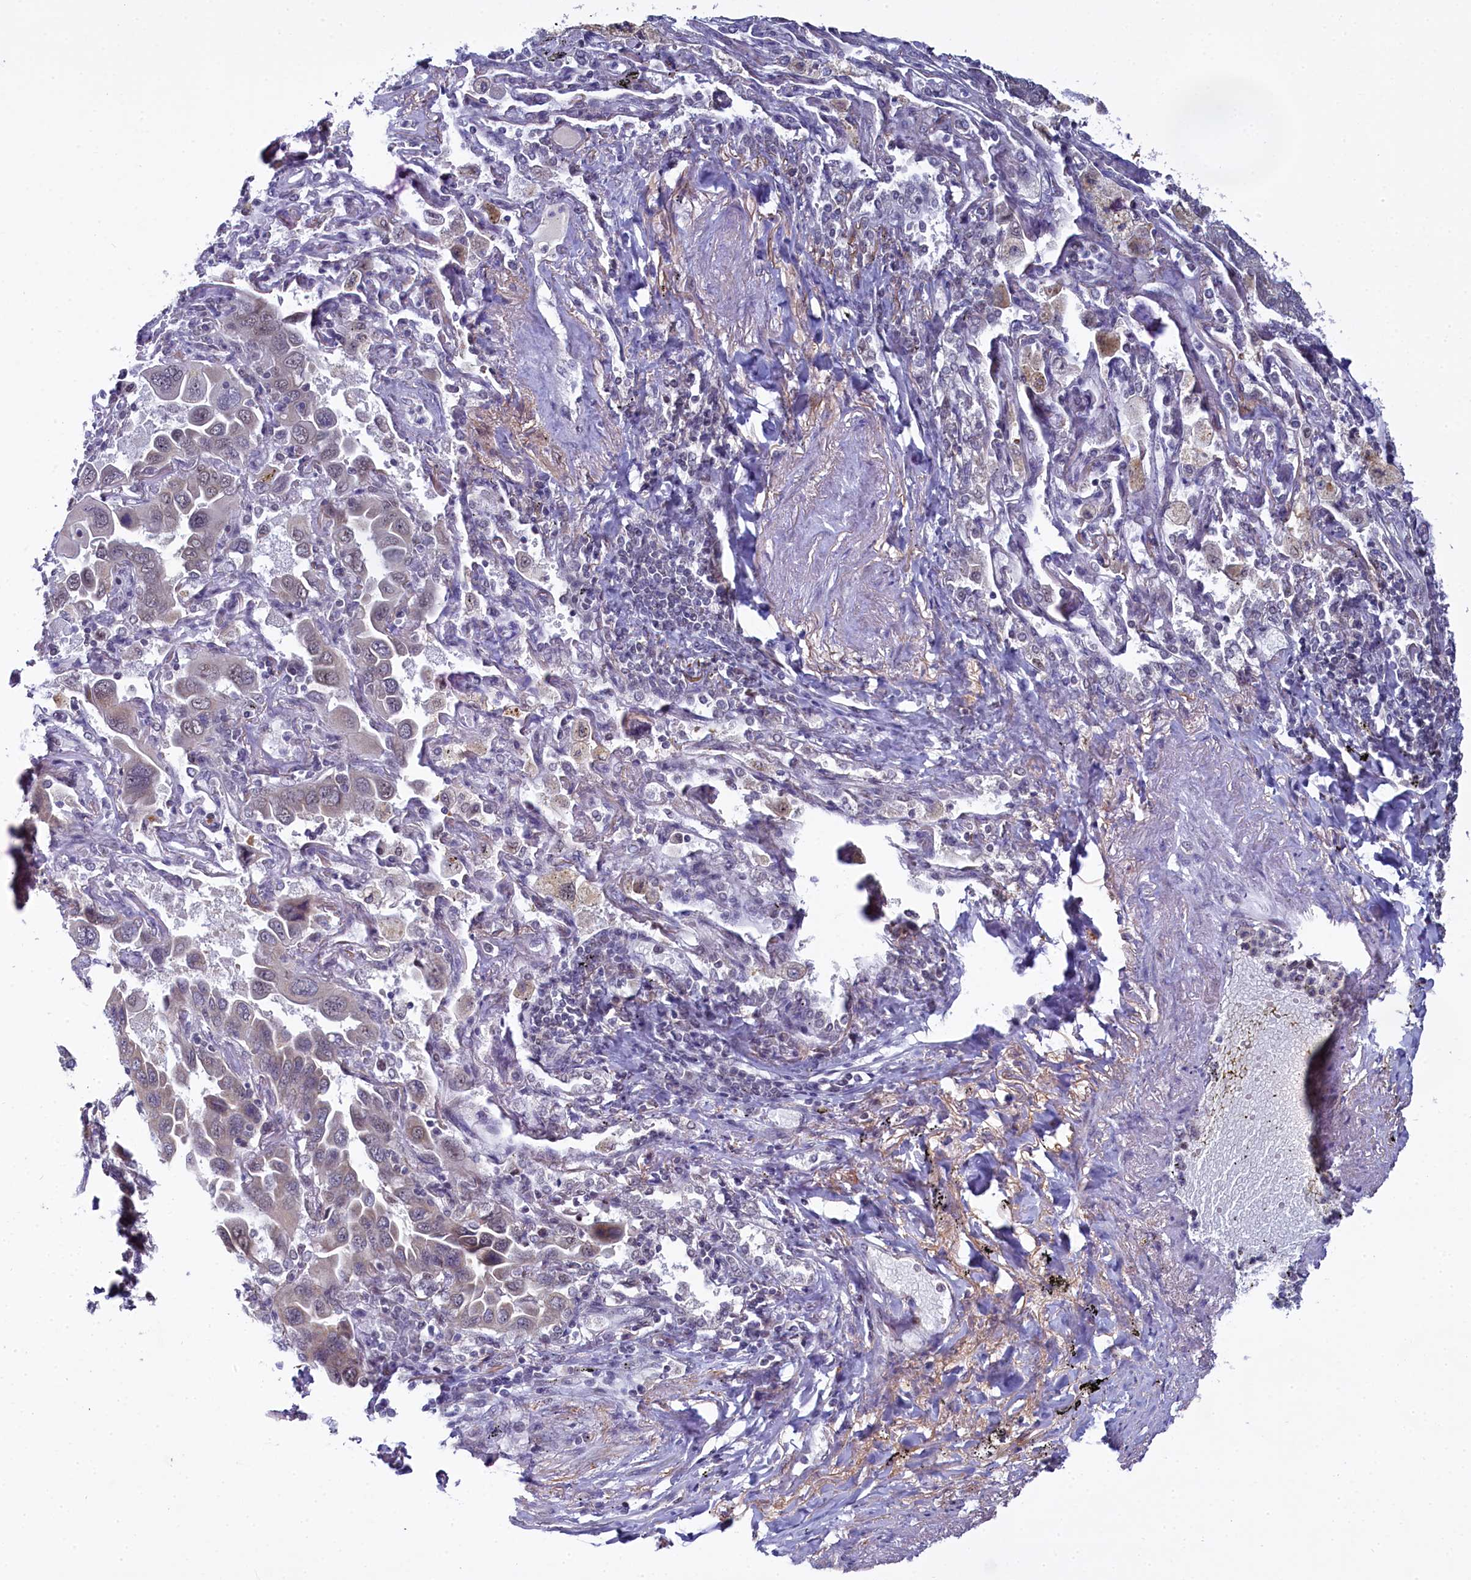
{"staining": {"intensity": "weak", "quantity": "<25%", "location": "nuclear"}, "tissue": "lung cancer", "cell_type": "Tumor cells", "image_type": "cancer", "snomed": [{"axis": "morphology", "description": "Adenocarcinoma, NOS"}, {"axis": "topography", "description": "Lung"}], "caption": "Image shows no protein staining in tumor cells of lung cancer (adenocarcinoma) tissue. (Brightfield microscopy of DAB IHC at high magnification).", "gene": "PPHLN1", "patient": {"sex": "male", "age": 64}}